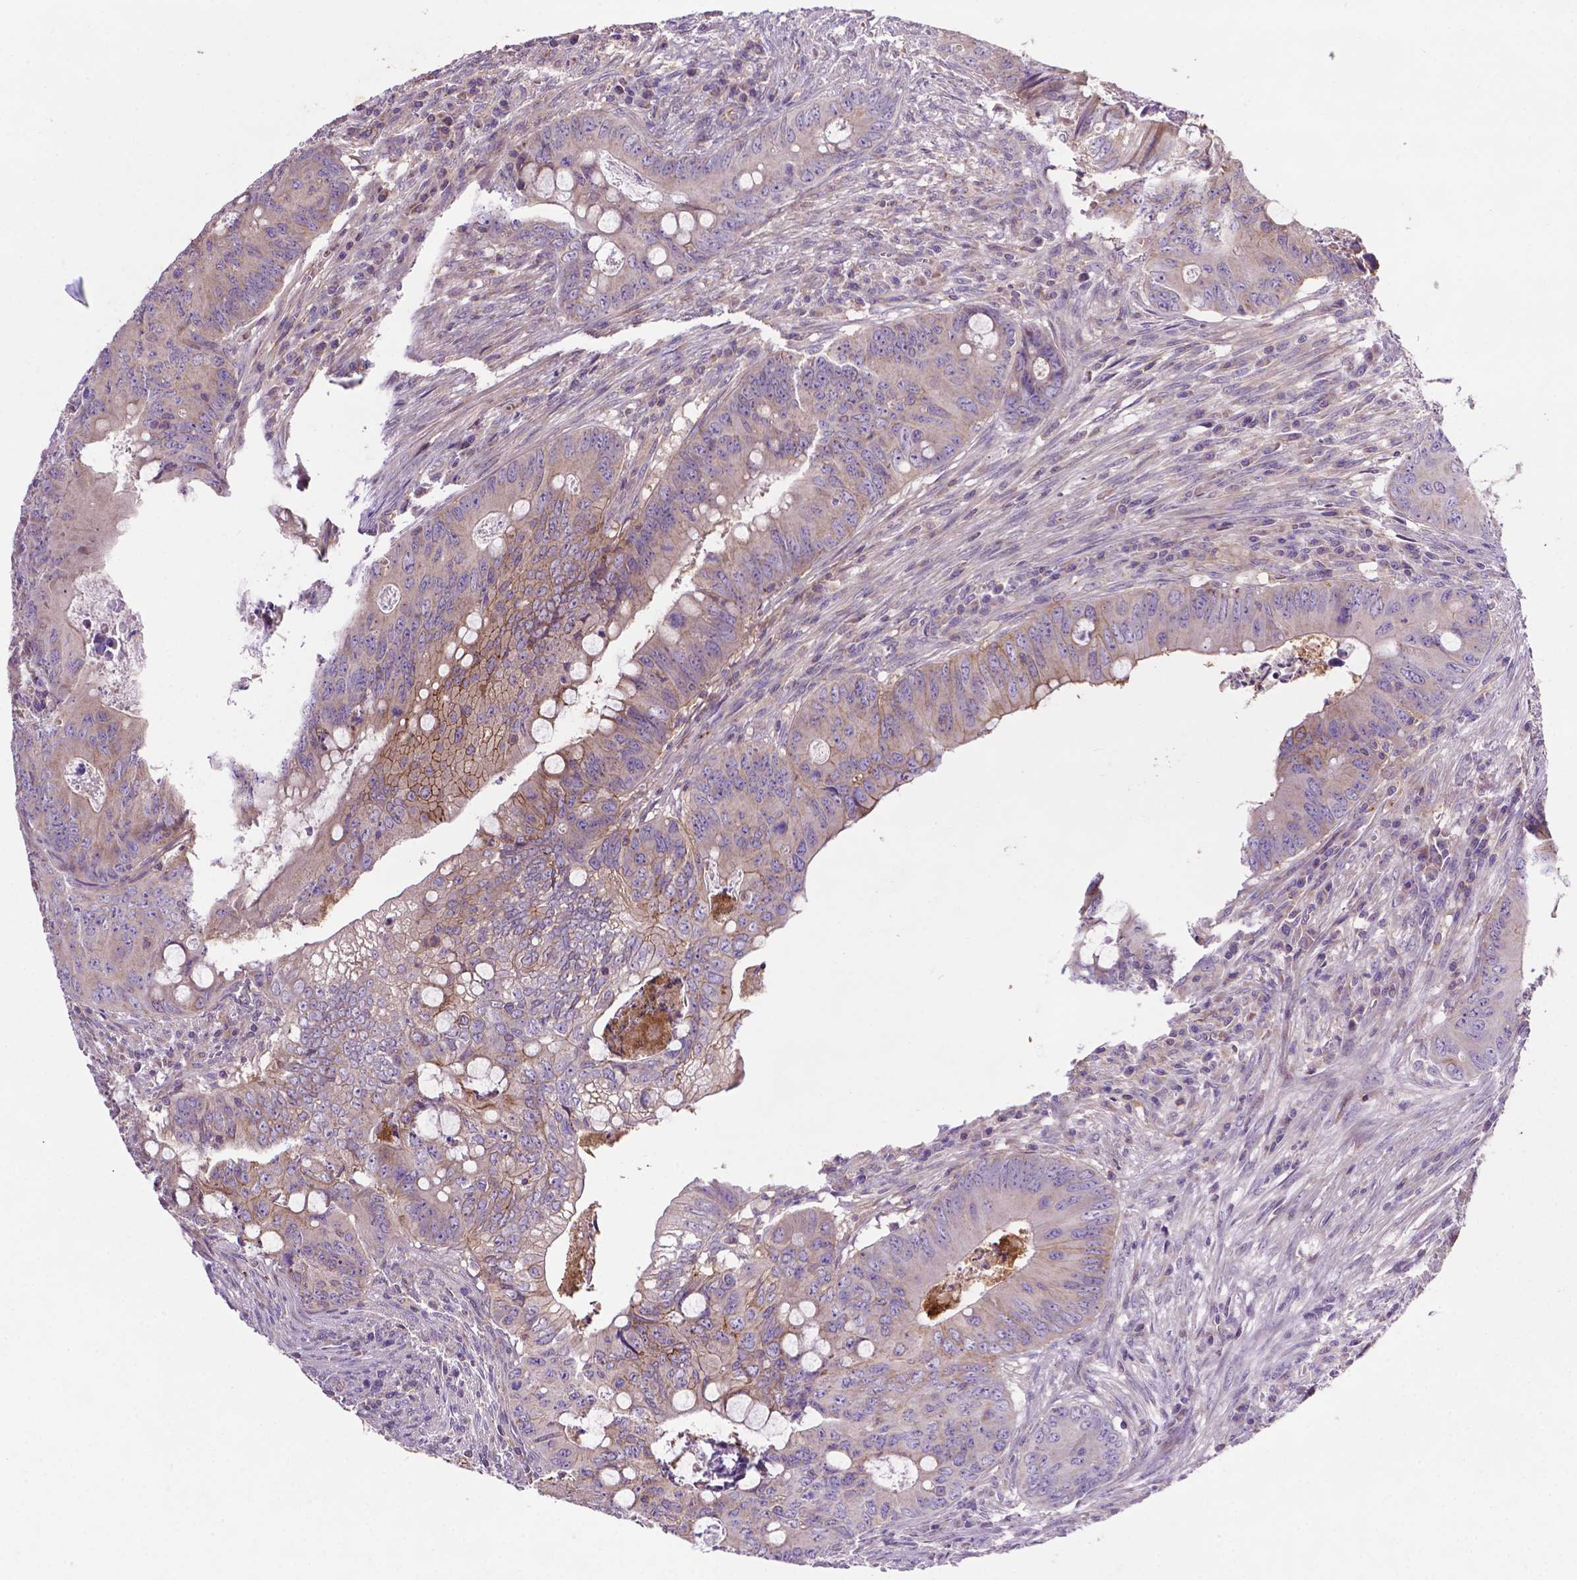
{"staining": {"intensity": "moderate", "quantity": "<25%", "location": "cytoplasmic/membranous"}, "tissue": "colorectal cancer", "cell_type": "Tumor cells", "image_type": "cancer", "snomed": [{"axis": "morphology", "description": "Adenocarcinoma, NOS"}, {"axis": "topography", "description": "Colon"}], "caption": "There is low levels of moderate cytoplasmic/membranous staining in tumor cells of colorectal cancer (adenocarcinoma), as demonstrated by immunohistochemical staining (brown color).", "gene": "SPNS2", "patient": {"sex": "female", "age": 74}}